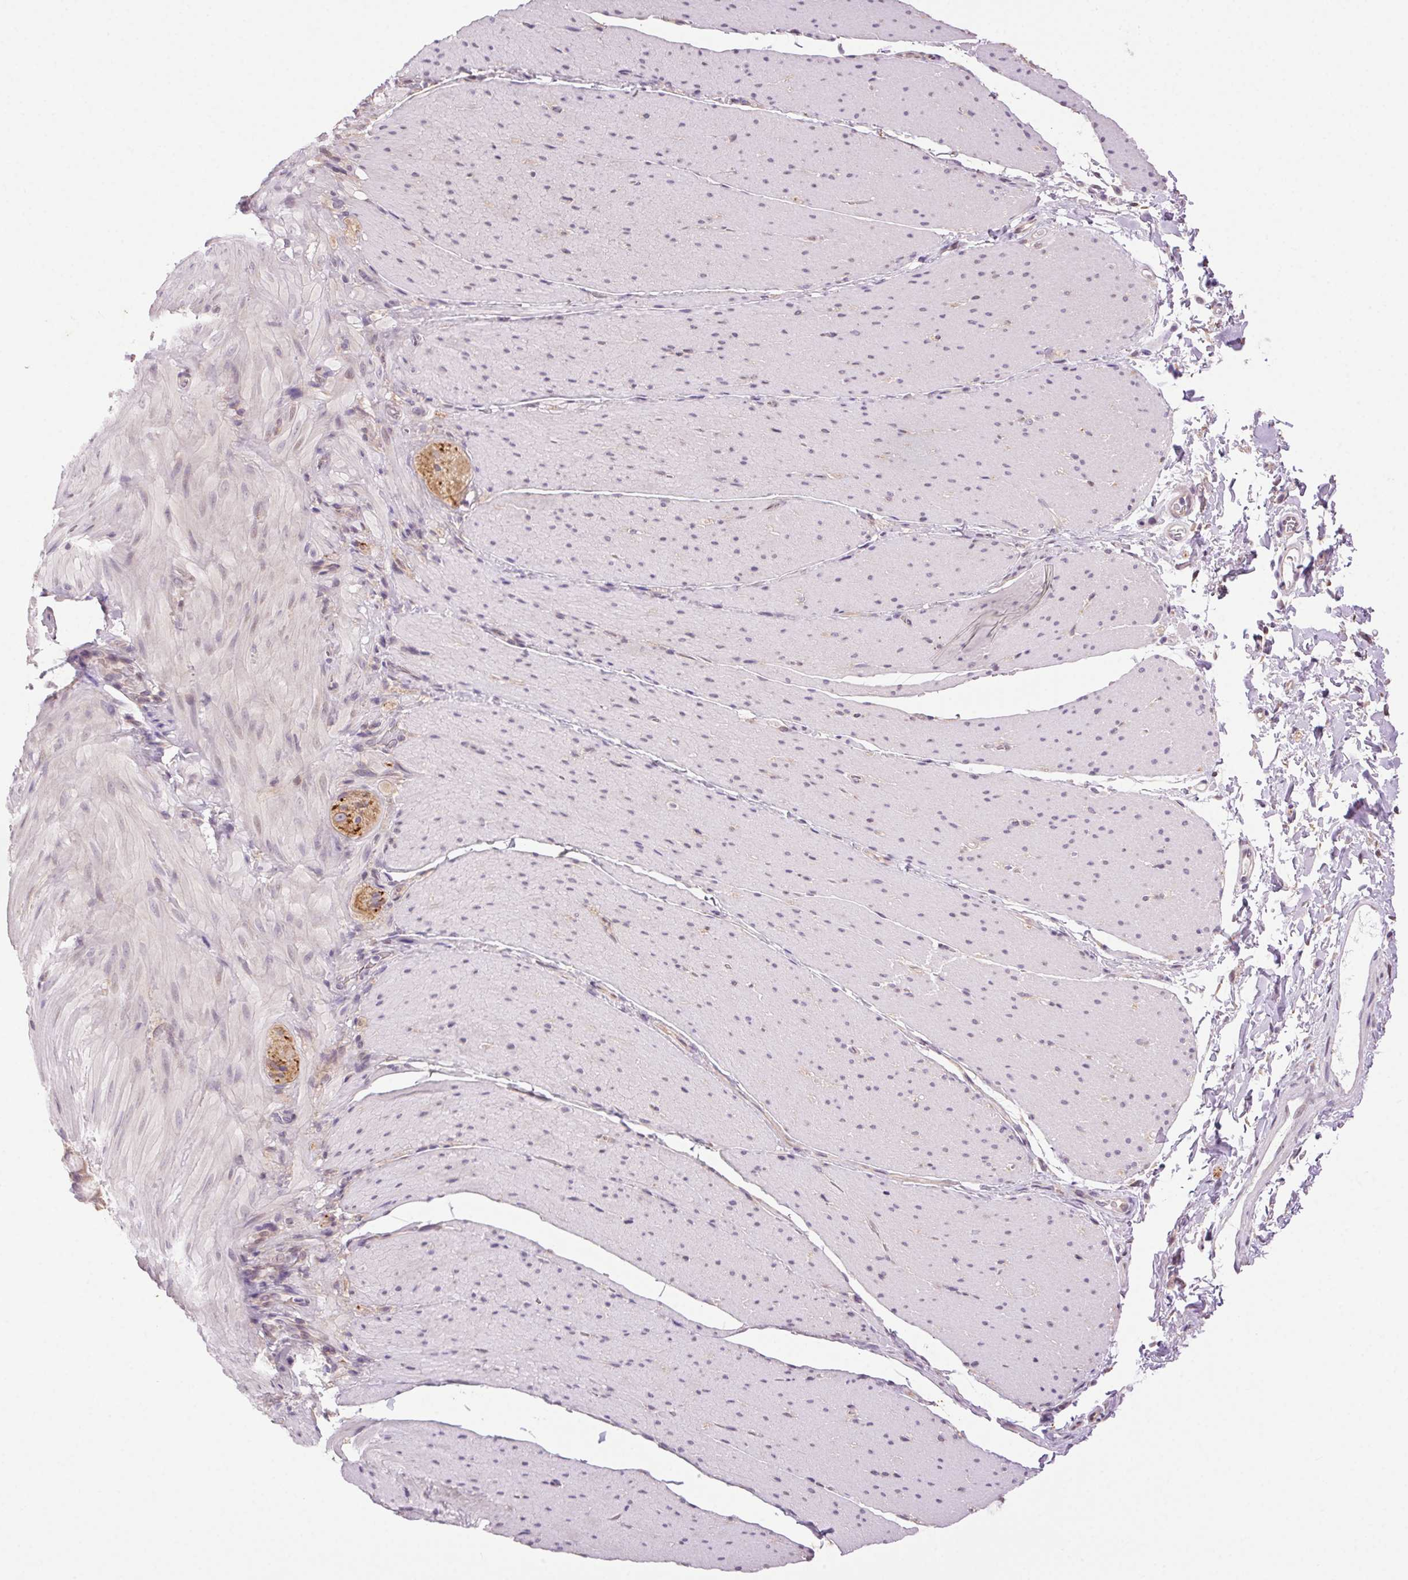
{"staining": {"intensity": "negative", "quantity": "none", "location": "none"}, "tissue": "smooth muscle", "cell_type": "Smooth muscle cells", "image_type": "normal", "snomed": [{"axis": "morphology", "description": "Normal tissue, NOS"}, {"axis": "topography", "description": "Smooth muscle"}, {"axis": "topography", "description": "Colon"}], "caption": "This is a micrograph of IHC staining of benign smooth muscle, which shows no staining in smooth muscle cells. (DAB IHC, high magnification).", "gene": "SYT11", "patient": {"sex": "male", "age": 73}}